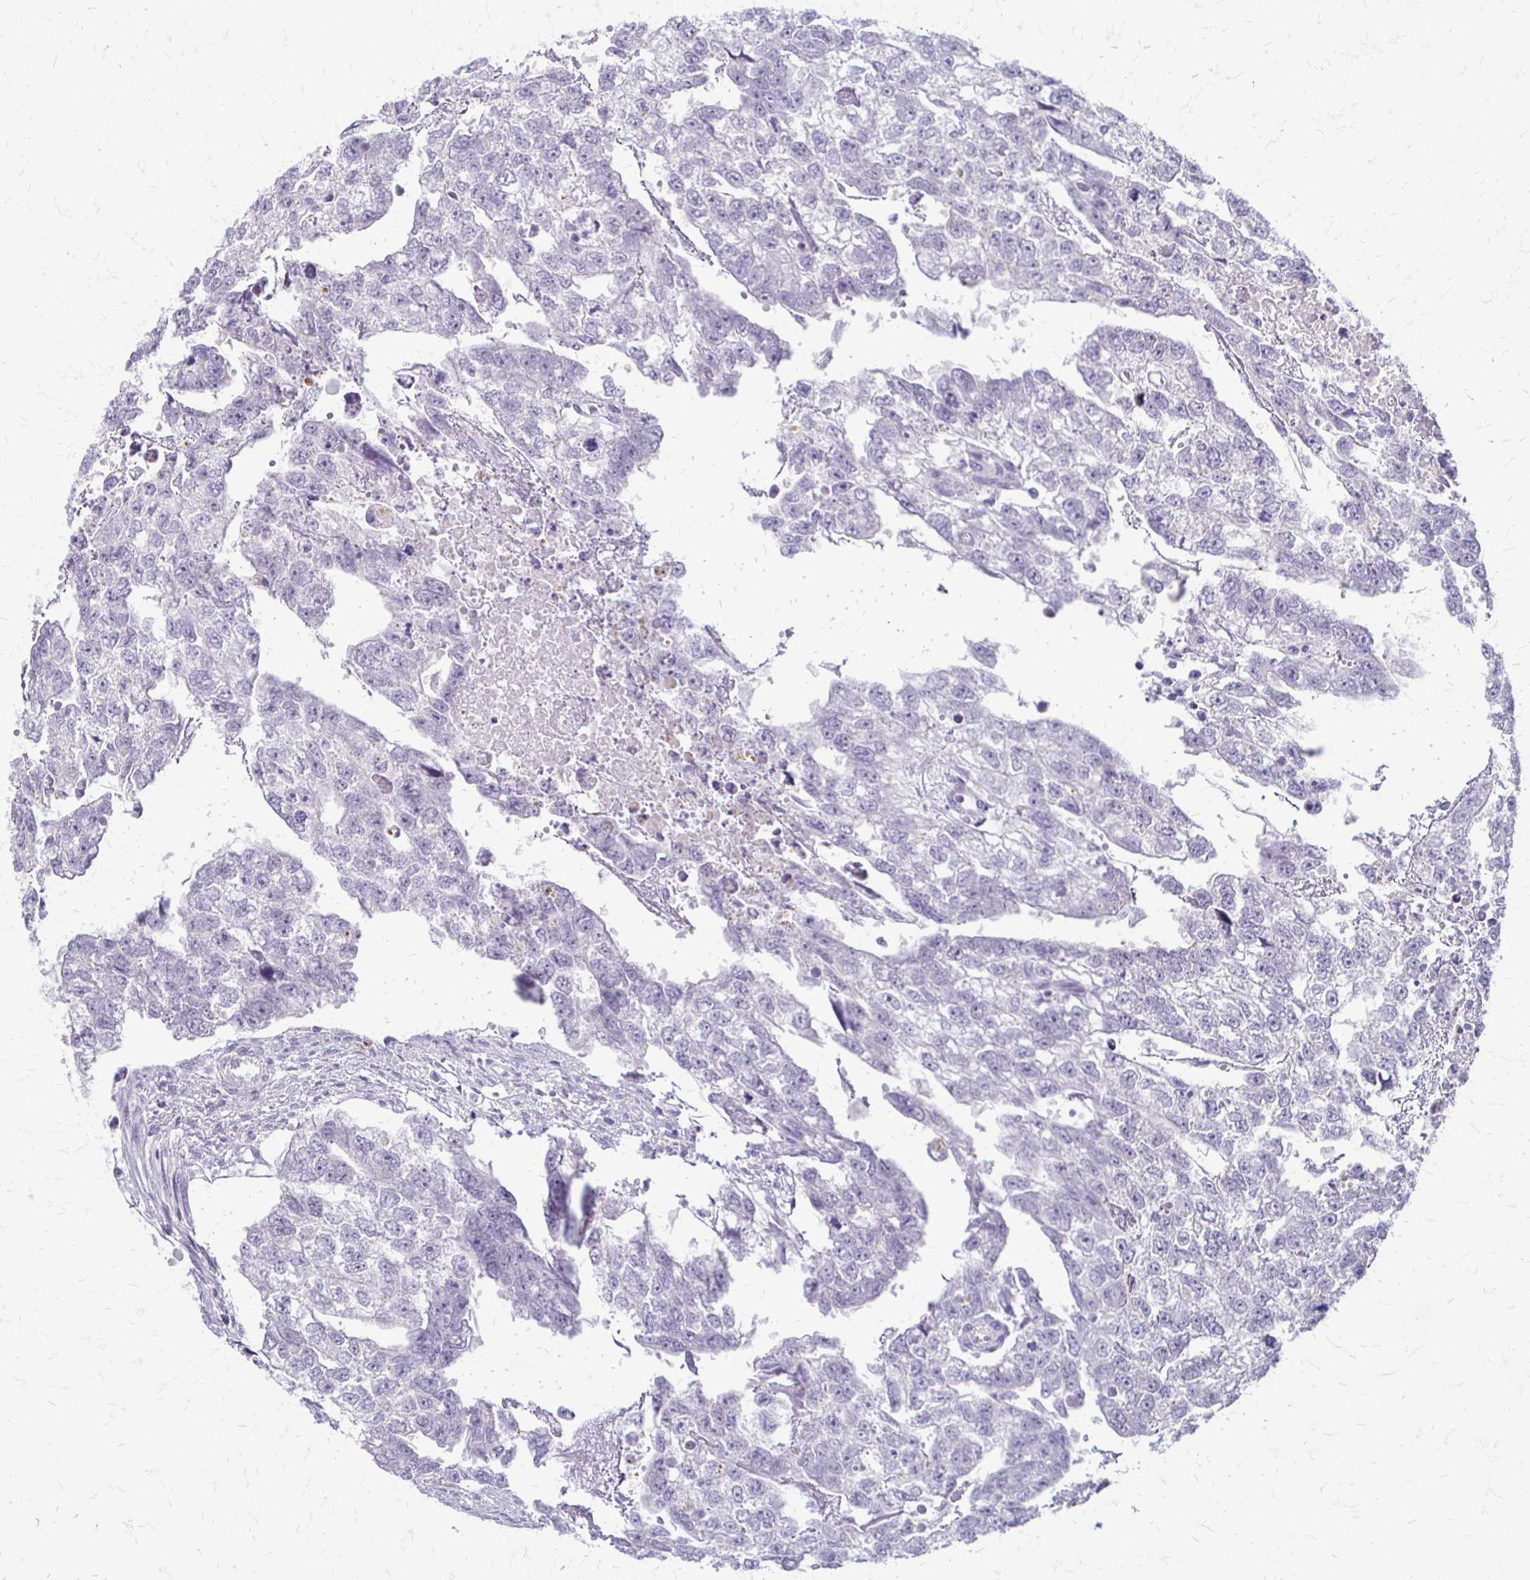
{"staining": {"intensity": "negative", "quantity": "none", "location": "none"}, "tissue": "testis cancer", "cell_type": "Tumor cells", "image_type": "cancer", "snomed": [{"axis": "morphology", "description": "Carcinoma, Embryonal, NOS"}, {"axis": "morphology", "description": "Teratoma, malignant, NOS"}, {"axis": "topography", "description": "Testis"}], "caption": "Tumor cells show no significant protein staining in testis cancer.", "gene": "ACP5", "patient": {"sex": "male", "age": 44}}